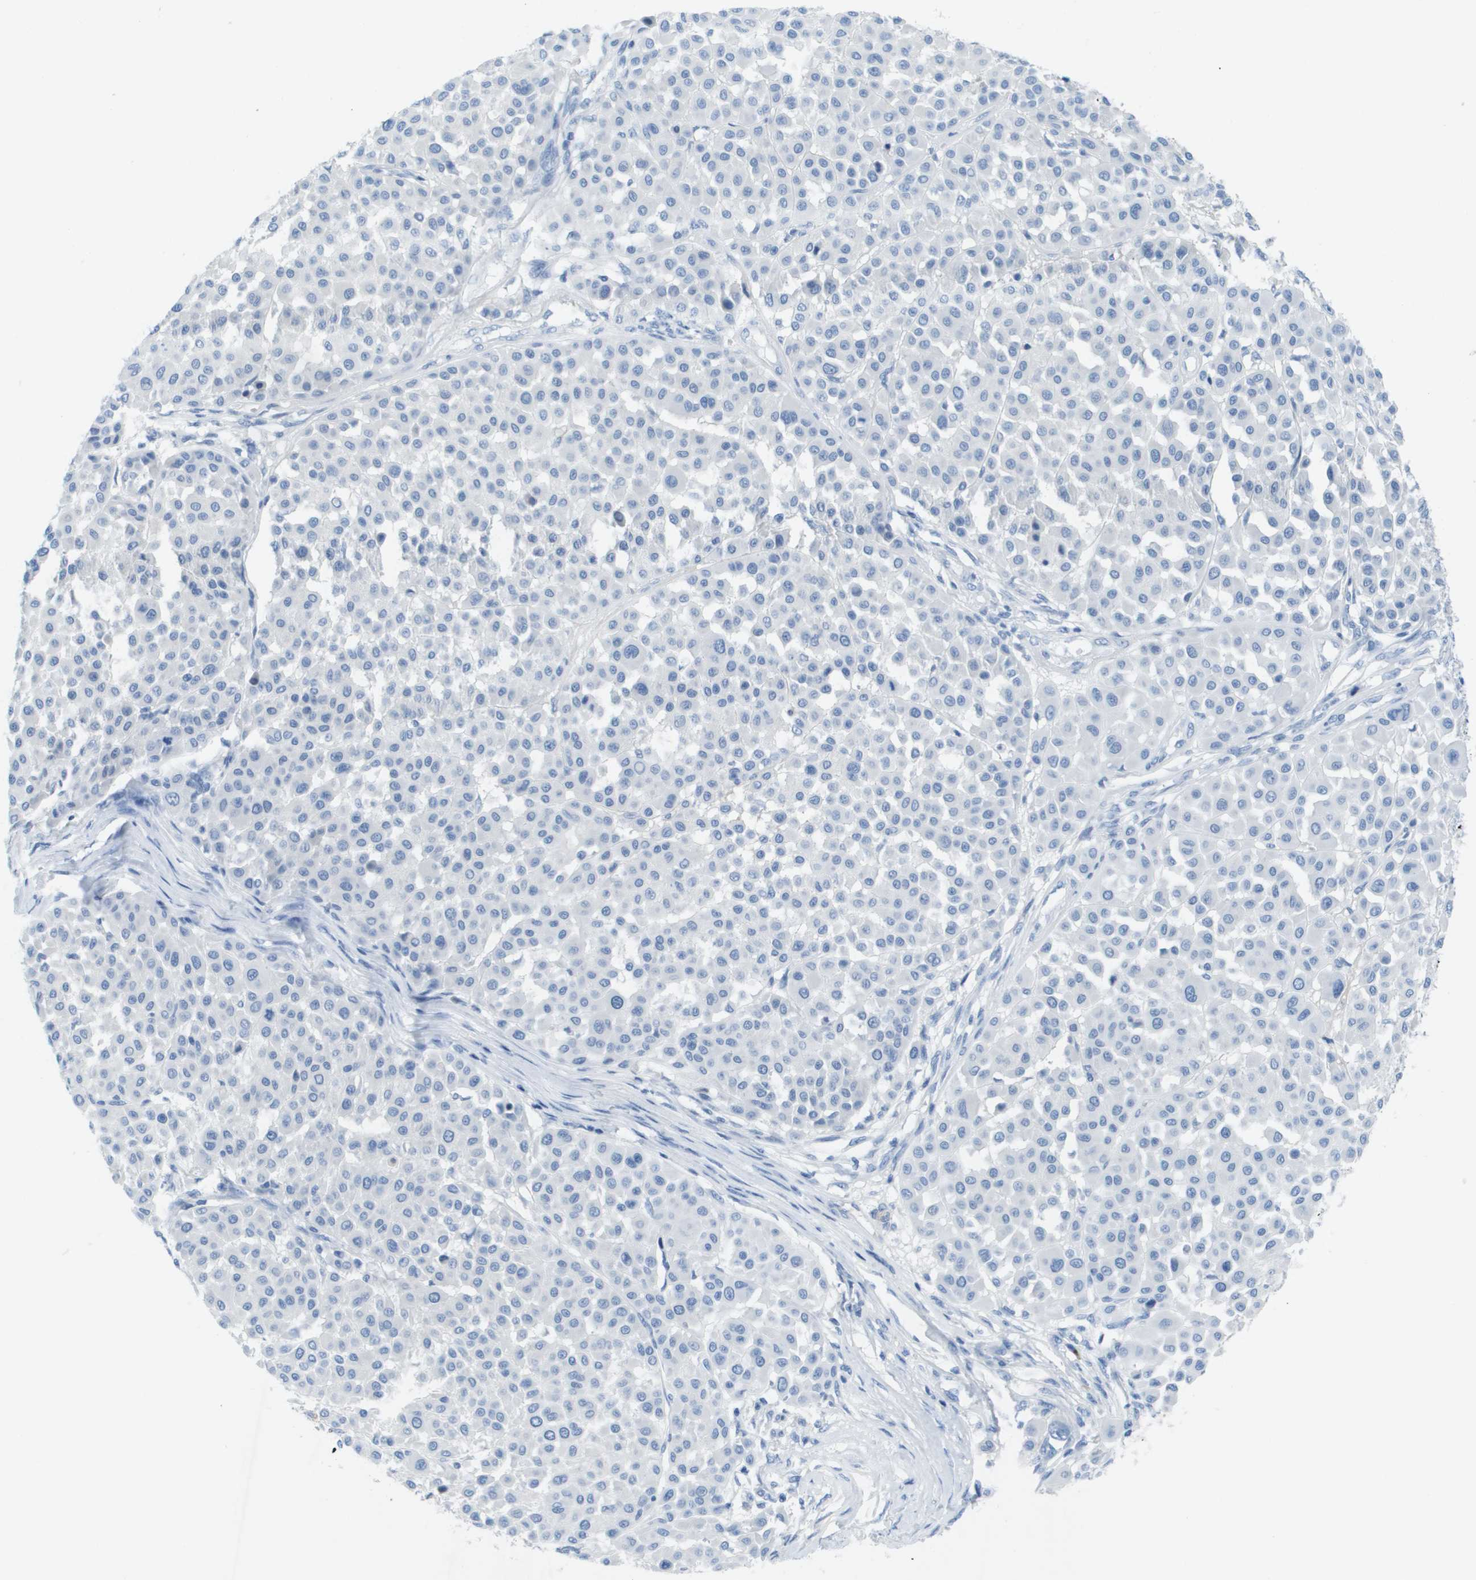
{"staining": {"intensity": "negative", "quantity": "none", "location": "none"}, "tissue": "melanoma", "cell_type": "Tumor cells", "image_type": "cancer", "snomed": [{"axis": "morphology", "description": "Malignant melanoma, Metastatic site"}, {"axis": "topography", "description": "Soft tissue"}], "caption": "Image shows no significant protein expression in tumor cells of melanoma.", "gene": "GPR18", "patient": {"sex": "male", "age": 41}}